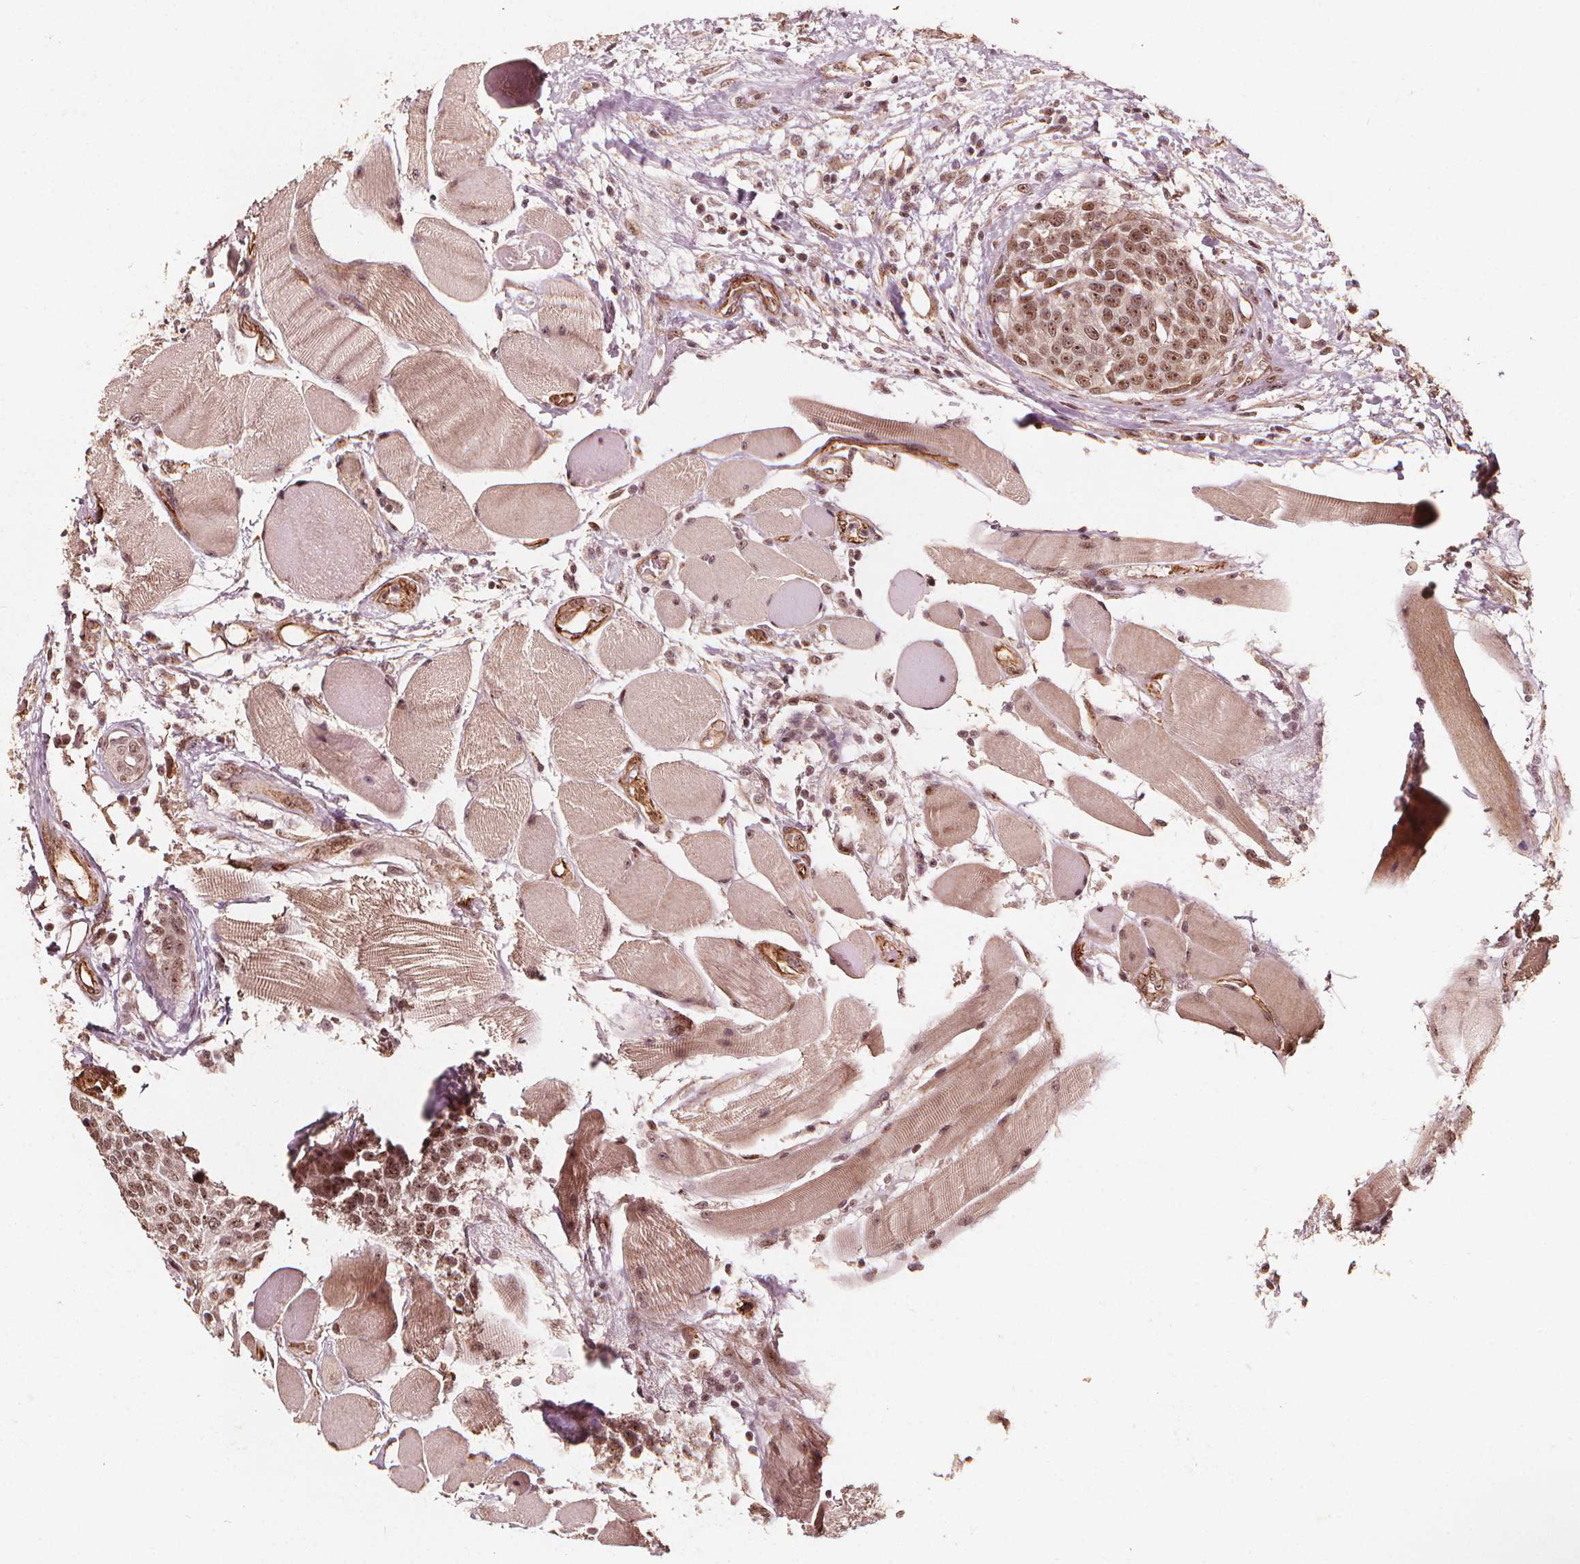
{"staining": {"intensity": "moderate", "quantity": ">75%", "location": "nuclear"}, "tissue": "head and neck cancer", "cell_type": "Tumor cells", "image_type": "cancer", "snomed": [{"axis": "morphology", "description": "Squamous cell carcinoma, NOS"}, {"axis": "topography", "description": "Oral tissue"}, {"axis": "topography", "description": "Head-Neck"}], "caption": "A medium amount of moderate nuclear expression is present in about >75% of tumor cells in head and neck squamous cell carcinoma tissue.", "gene": "EXOSC9", "patient": {"sex": "male", "age": 64}}